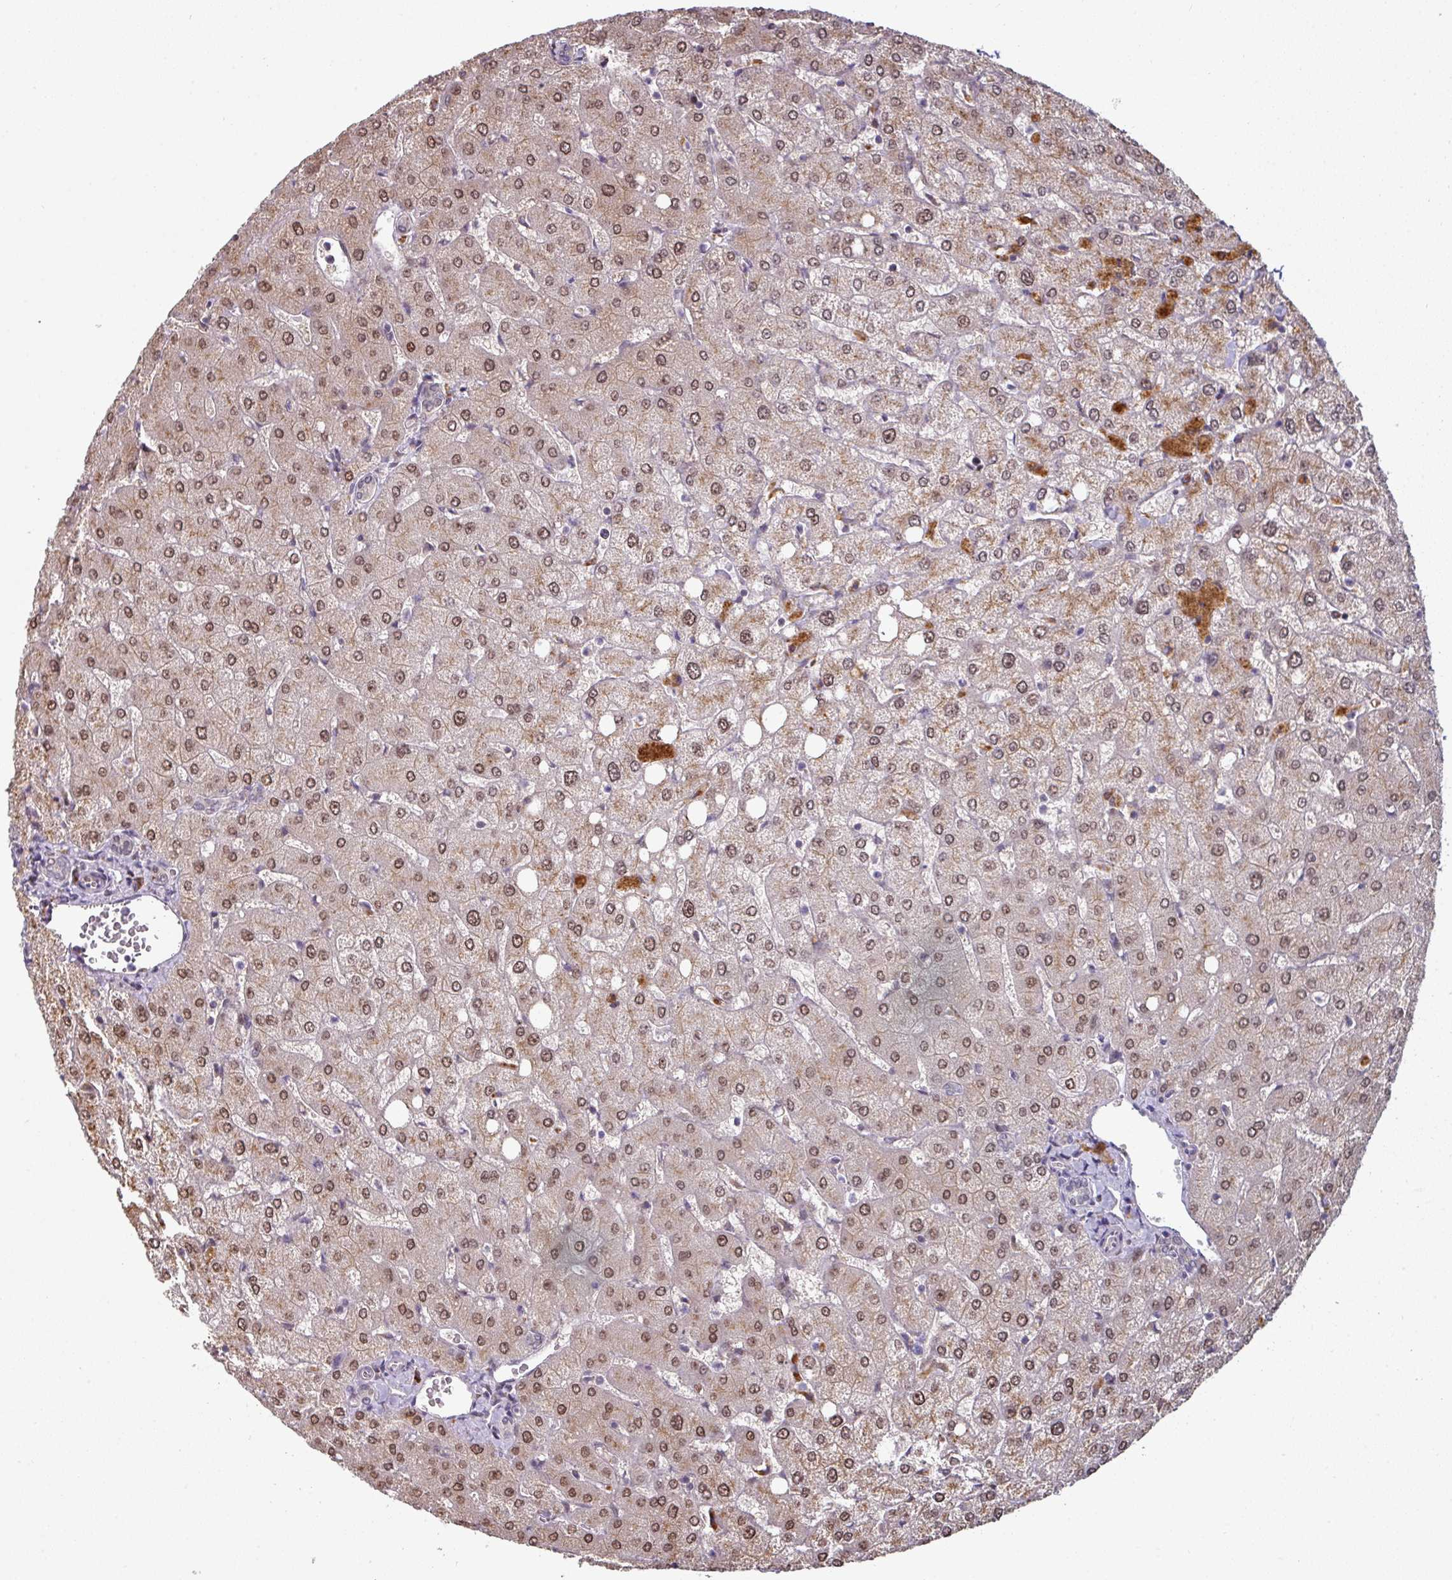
{"staining": {"intensity": "weak", "quantity": "<25%", "location": "nuclear"}, "tissue": "liver", "cell_type": "Cholangiocytes", "image_type": "normal", "snomed": [{"axis": "morphology", "description": "Normal tissue, NOS"}, {"axis": "topography", "description": "Liver"}], "caption": "DAB (3,3'-diaminobenzidine) immunohistochemical staining of normal liver displays no significant expression in cholangiocytes. (Immunohistochemistry, brightfield microscopy, high magnification).", "gene": "SWSAP1", "patient": {"sex": "female", "age": 54}}